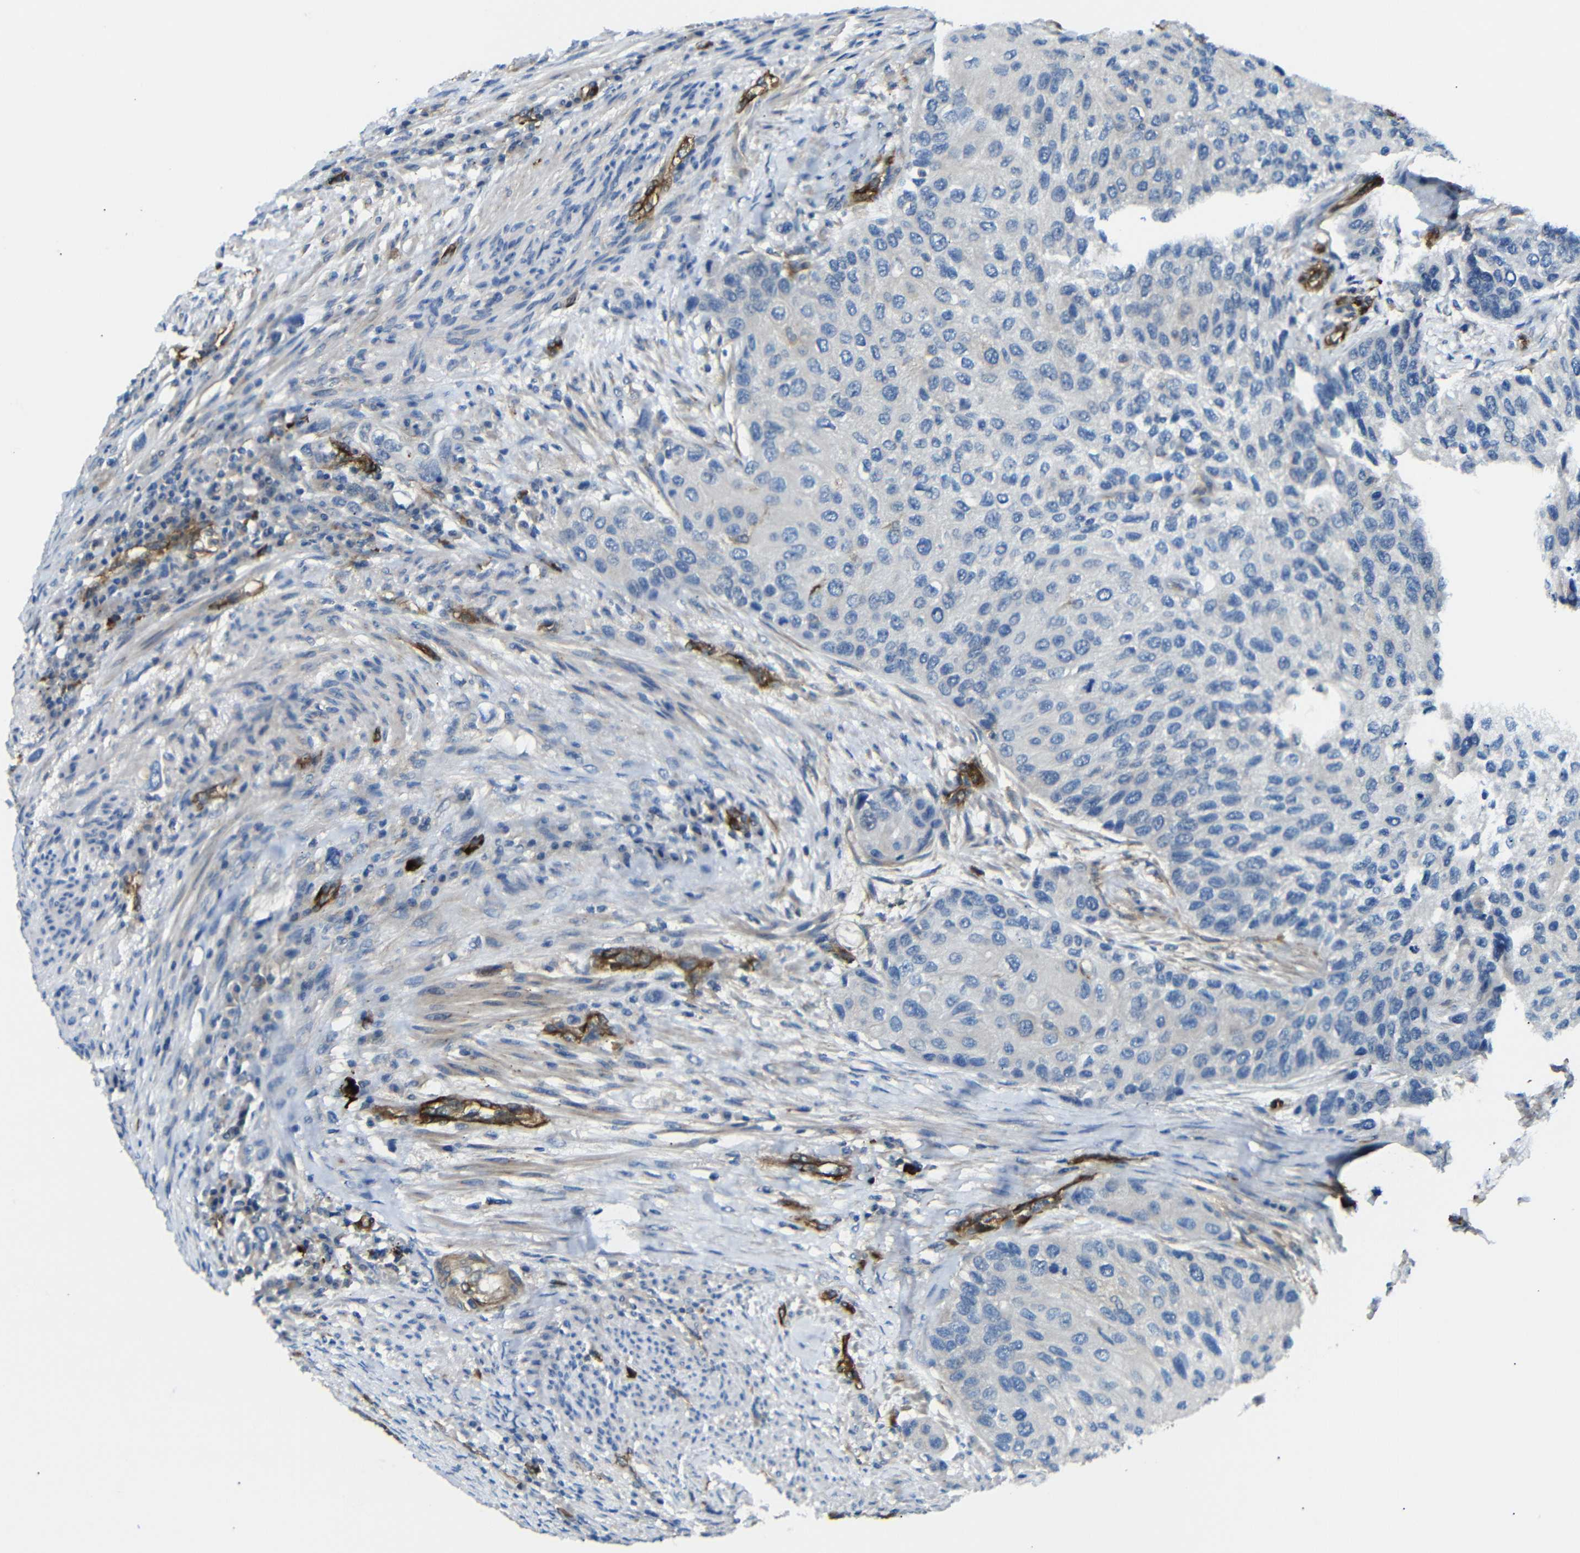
{"staining": {"intensity": "negative", "quantity": "none", "location": "none"}, "tissue": "urothelial cancer", "cell_type": "Tumor cells", "image_type": "cancer", "snomed": [{"axis": "morphology", "description": "Urothelial carcinoma, High grade"}, {"axis": "topography", "description": "Urinary bladder"}], "caption": "Photomicrograph shows no protein staining in tumor cells of high-grade urothelial carcinoma tissue.", "gene": "MYO1B", "patient": {"sex": "female", "age": 56}}